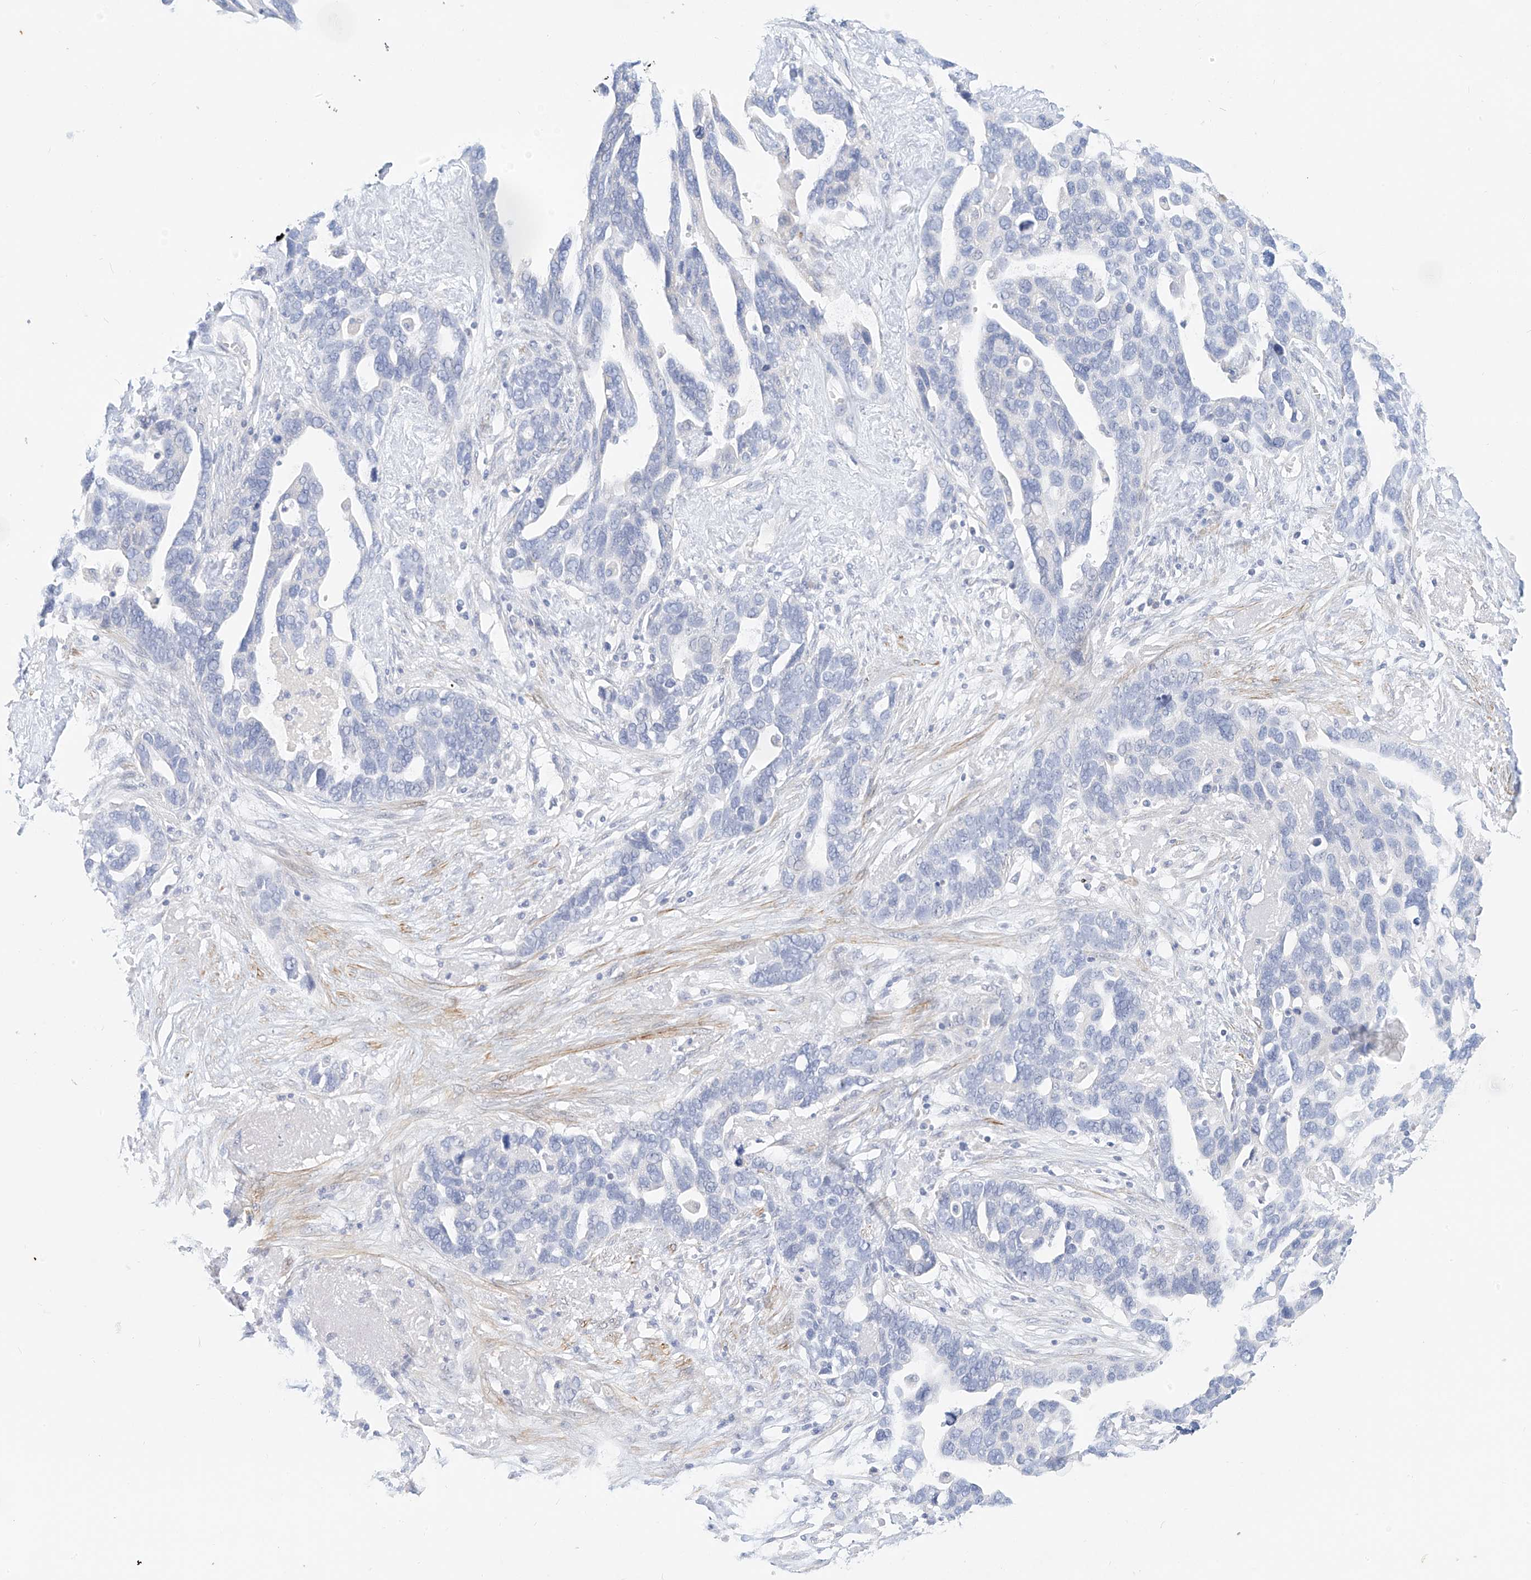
{"staining": {"intensity": "negative", "quantity": "none", "location": "none"}, "tissue": "ovarian cancer", "cell_type": "Tumor cells", "image_type": "cancer", "snomed": [{"axis": "morphology", "description": "Cystadenocarcinoma, serous, NOS"}, {"axis": "topography", "description": "Ovary"}], "caption": "A histopathology image of human ovarian serous cystadenocarcinoma is negative for staining in tumor cells.", "gene": "ST3GAL5", "patient": {"sex": "female", "age": 54}}